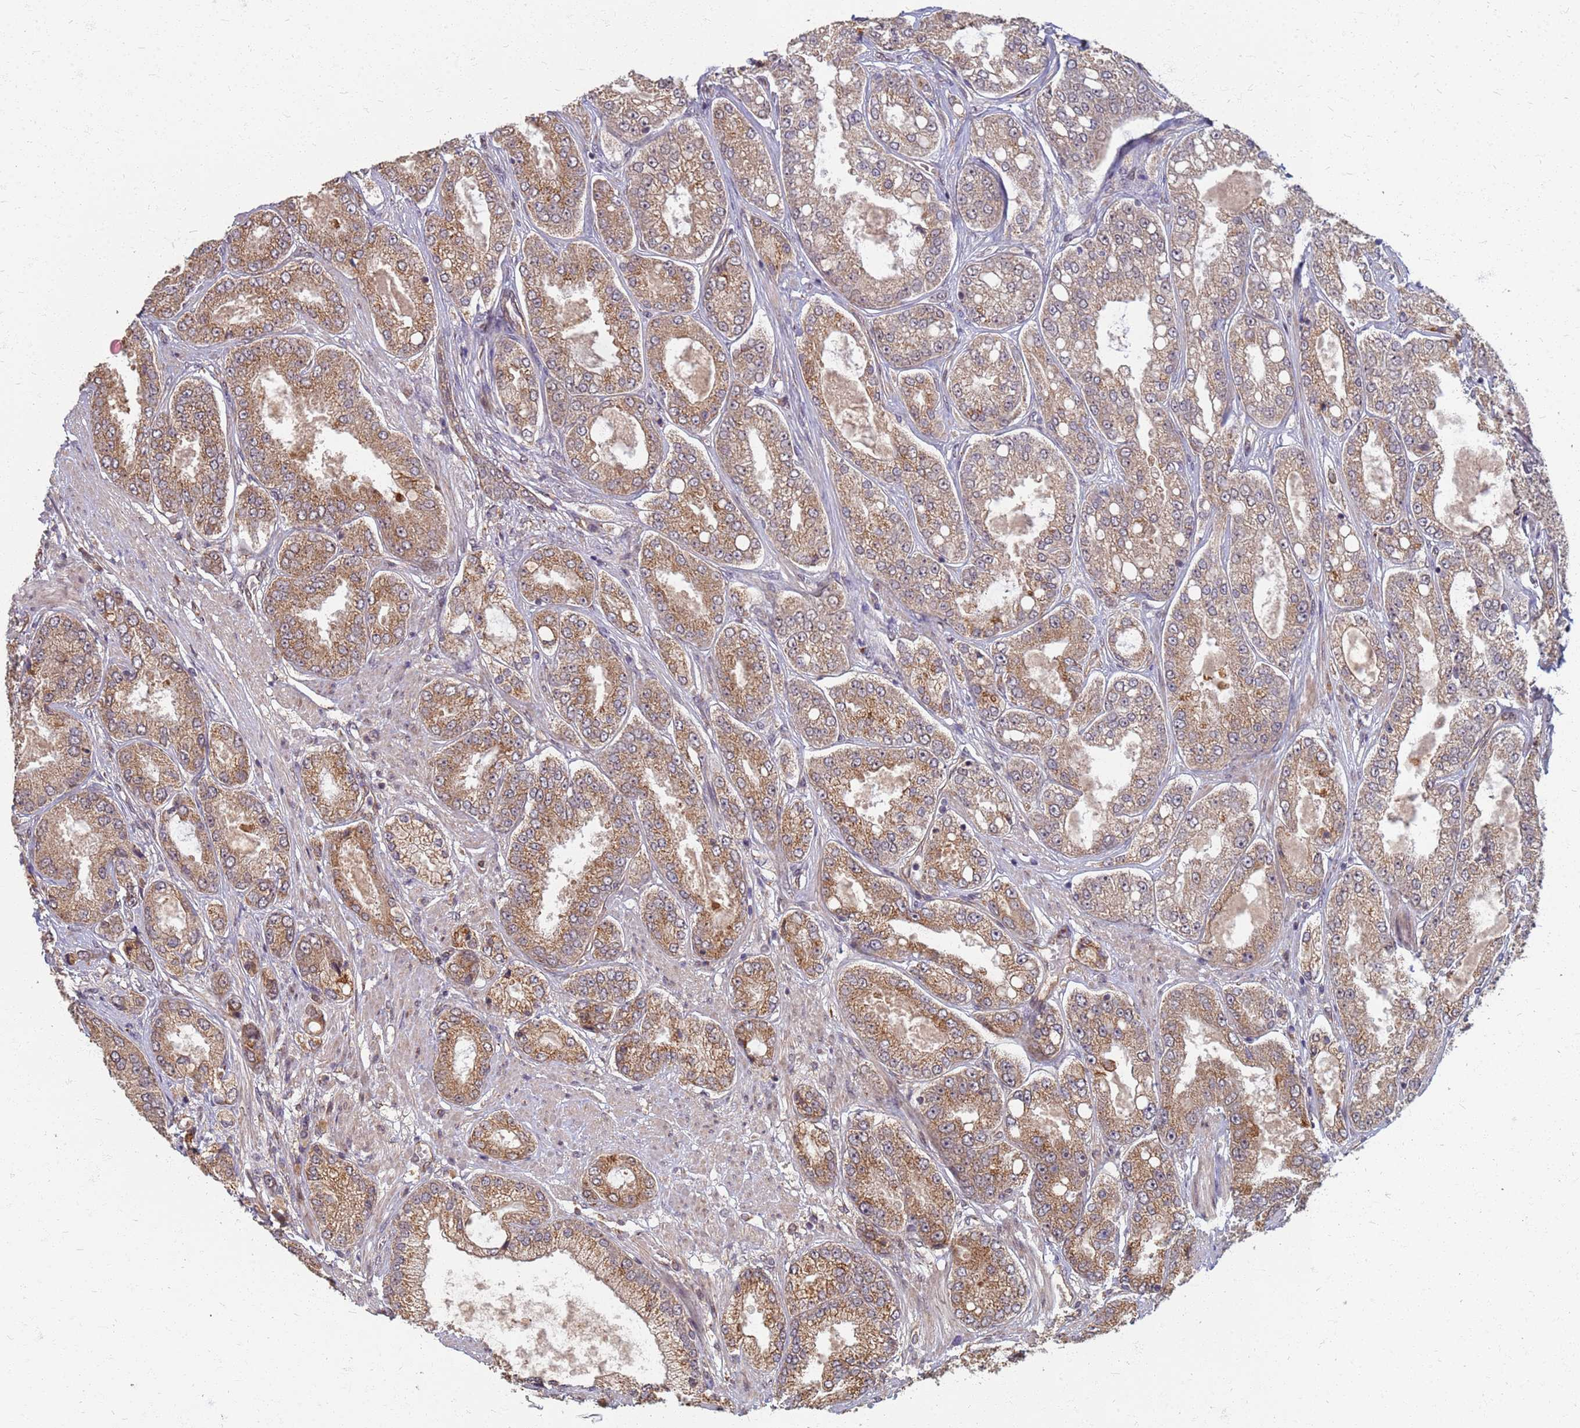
{"staining": {"intensity": "moderate", "quantity": ">75%", "location": "cytoplasmic/membranous"}, "tissue": "prostate cancer", "cell_type": "Tumor cells", "image_type": "cancer", "snomed": [{"axis": "morphology", "description": "Adenocarcinoma, High grade"}, {"axis": "topography", "description": "Prostate"}], "caption": "Immunohistochemistry (DAB) staining of human prostate adenocarcinoma (high-grade) demonstrates moderate cytoplasmic/membranous protein positivity in approximately >75% of tumor cells.", "gene": "ITGB4", "patient": {"sex": "male", "age": 71}}